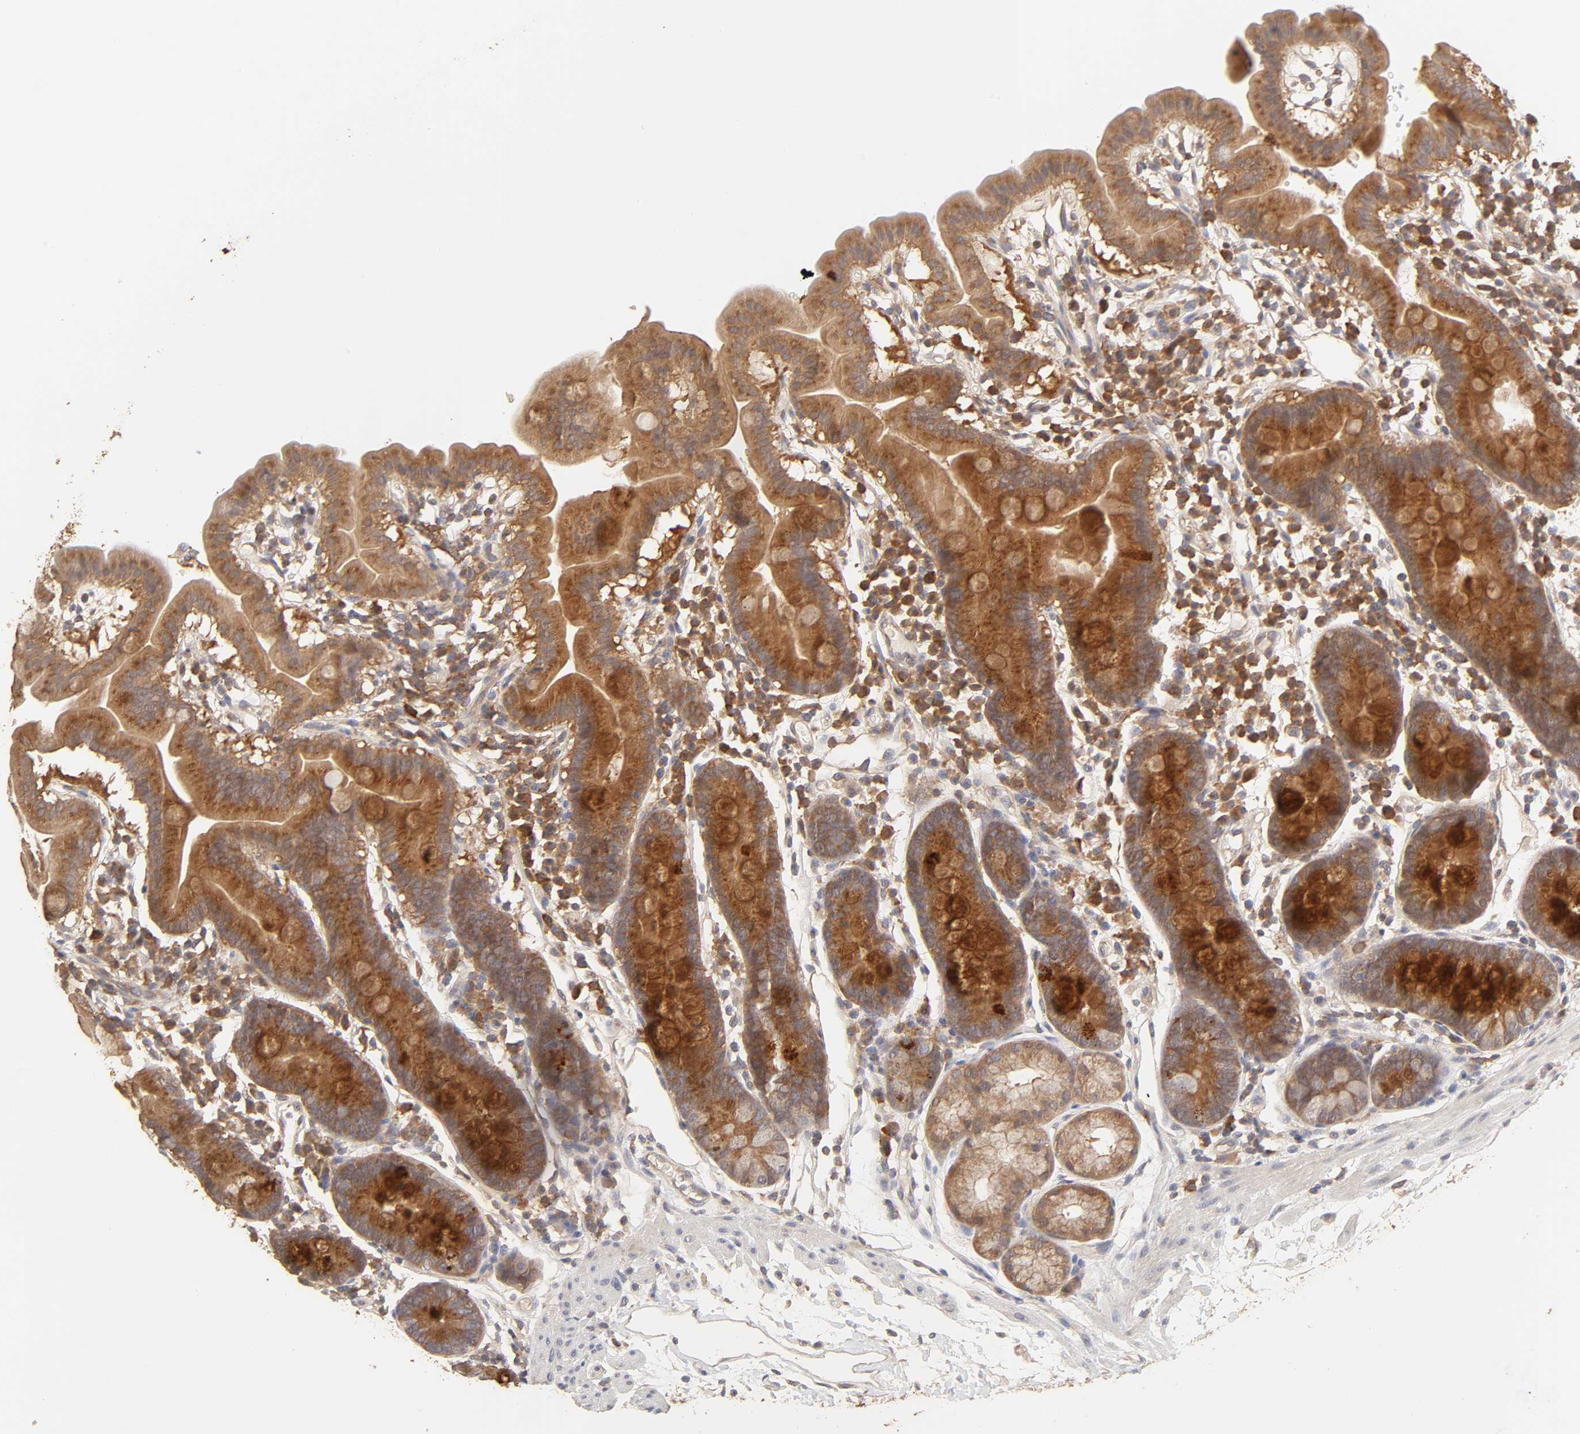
{"staining": {"intensity": "strong", "quantity": "<25%", "location": "cytoplasmic/membranous"}, "tissue": "duodenum", "cell_type": "Glandular cells", "image_type": "normal", "snomed": [{"axis": "morphology", "description": "Normal tissue, NOS"}, {"axis": "topography", "description": "Duodenum"}], "caption": "Protein positivity by IHC reveals strong cytoplasmic/membranous expression in approximately <25% of glandular cells in normal duodenum.", "gene": "AP1G2", "patient": {"sex": "male", "age": 50}}